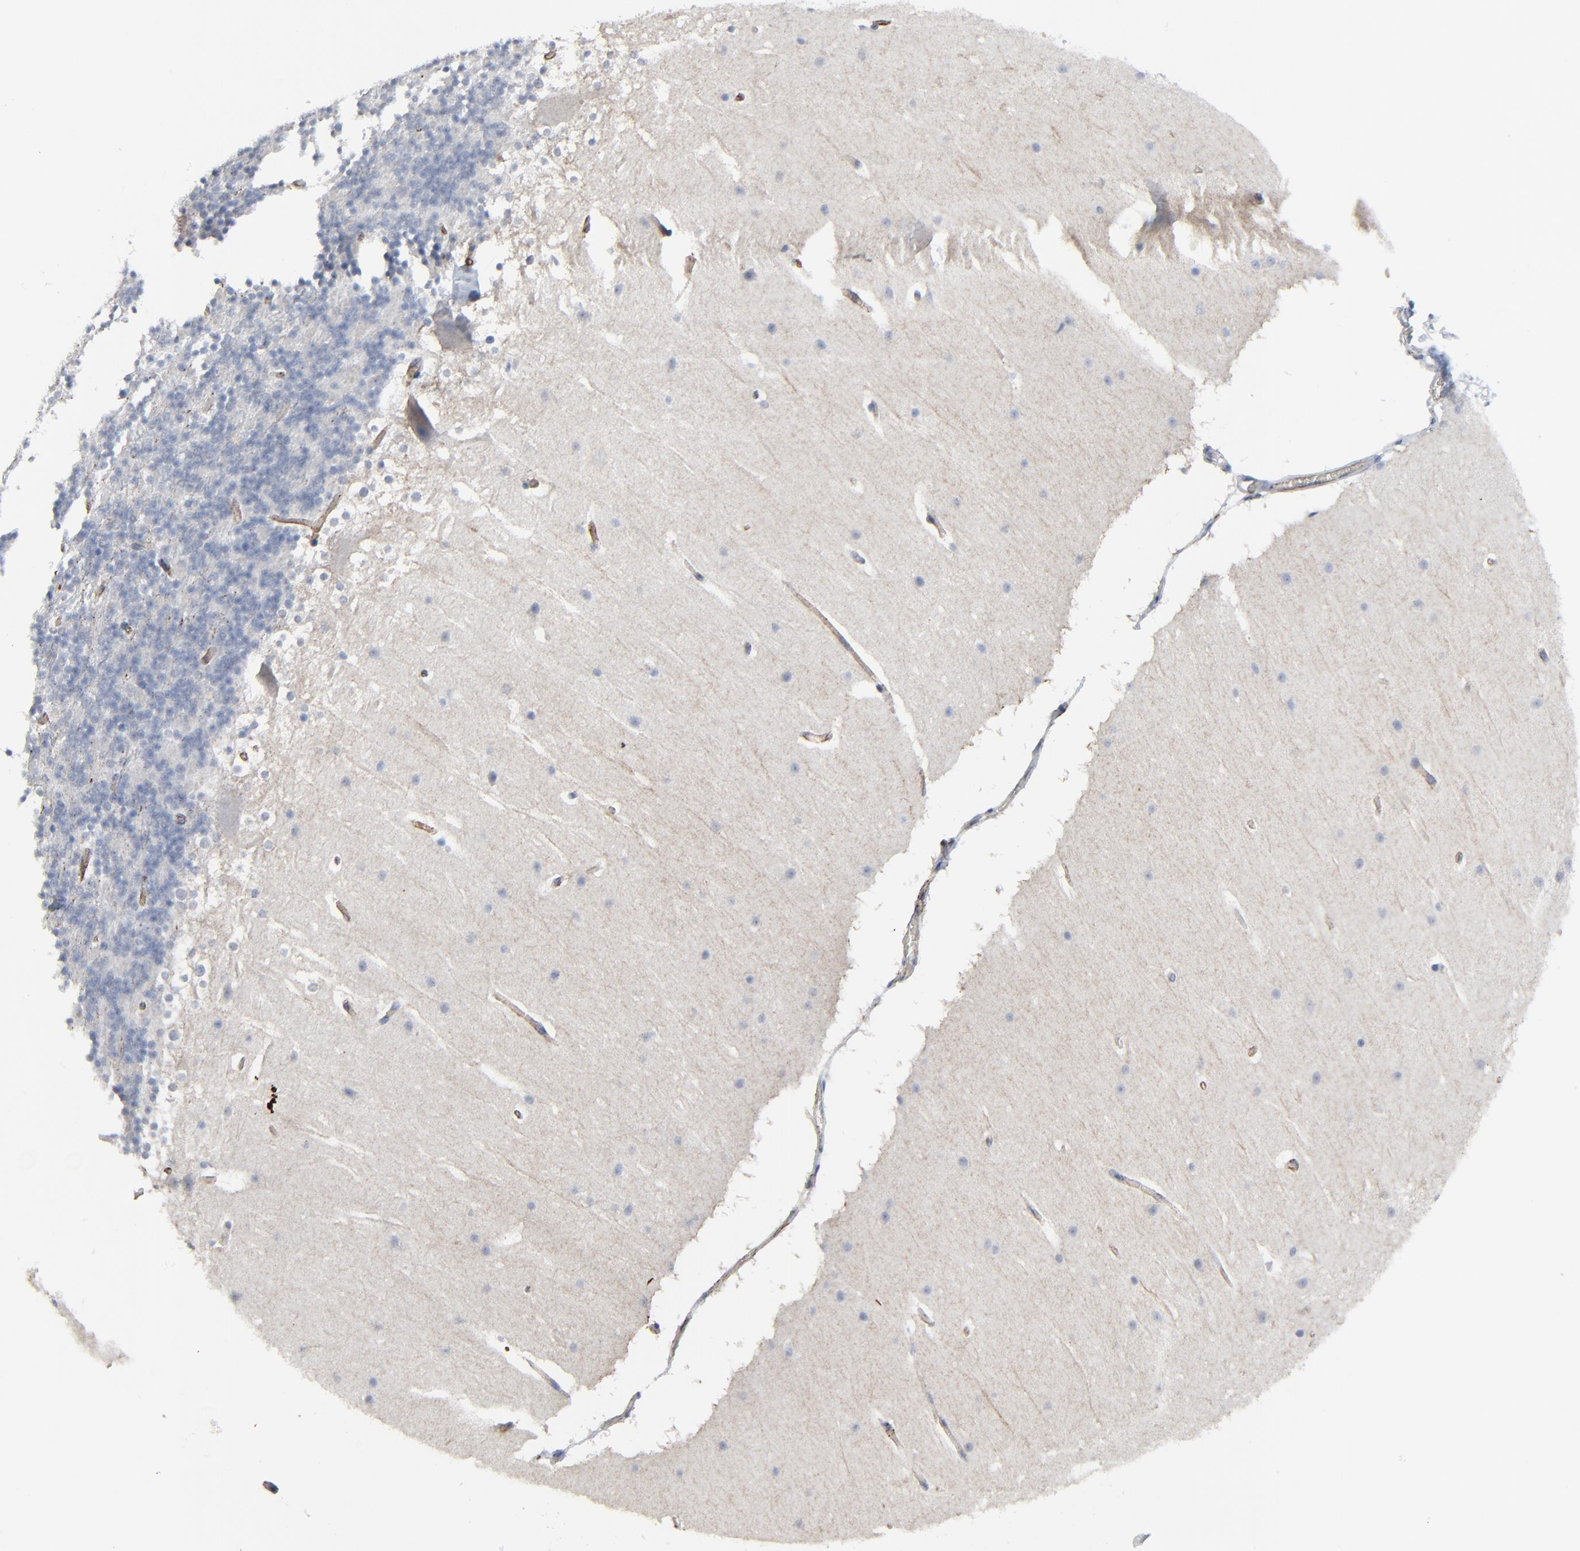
{"staining": {"intensity": "negative", "quantity": "none", "location": "none"}, "tissue": "cerebellum", "cell_type": "Cells in granular layer", "image_type": "normal", "snomed": [{"axis": "morphology", "description": "Normal tissue, NOS"}, {"axis": "topography", "description": "Cerebellum"}], "caption": "IHC of unremarkable cerebellum reveals no expression in cells in granular layer.", "gene": "BIRC3", "patient": {"sex": "female", "age": 19}}